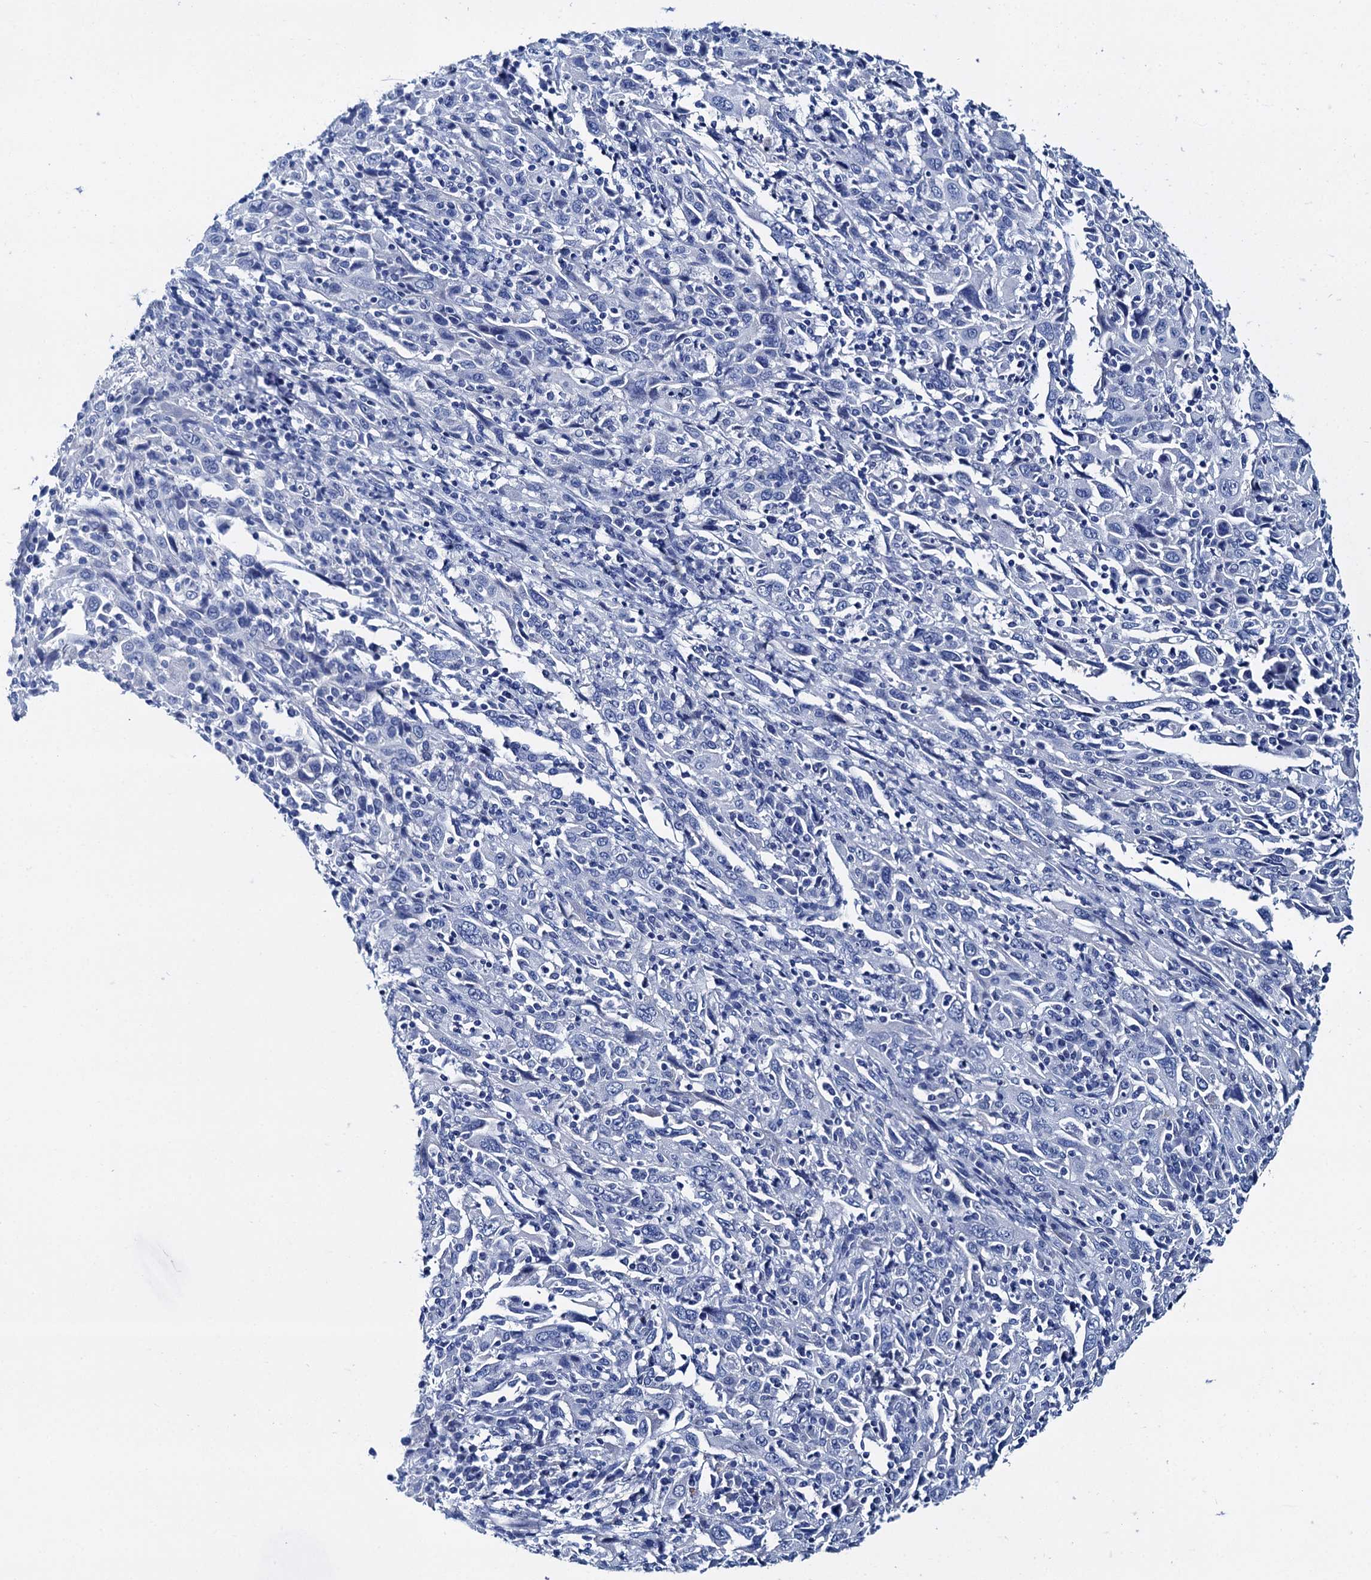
{"staining": {"intensity": "negative", "quantity": "none", "location": "none"}, "tissue": "cervical cancer", "cell_type": "Tumor cells", "image_type": "cancer", "snomed": [{"axis": "morphology", "description": "Squamous cell carcinoma, NOS"}, {"axis": "topography", "description": "Cervix"}], "caption": "Tumor cells are negative for brown protein staining in cervical squamous cell carcinoma.", "gene": "BRINP1", "patient": {"sex": "female", "age": 46}}